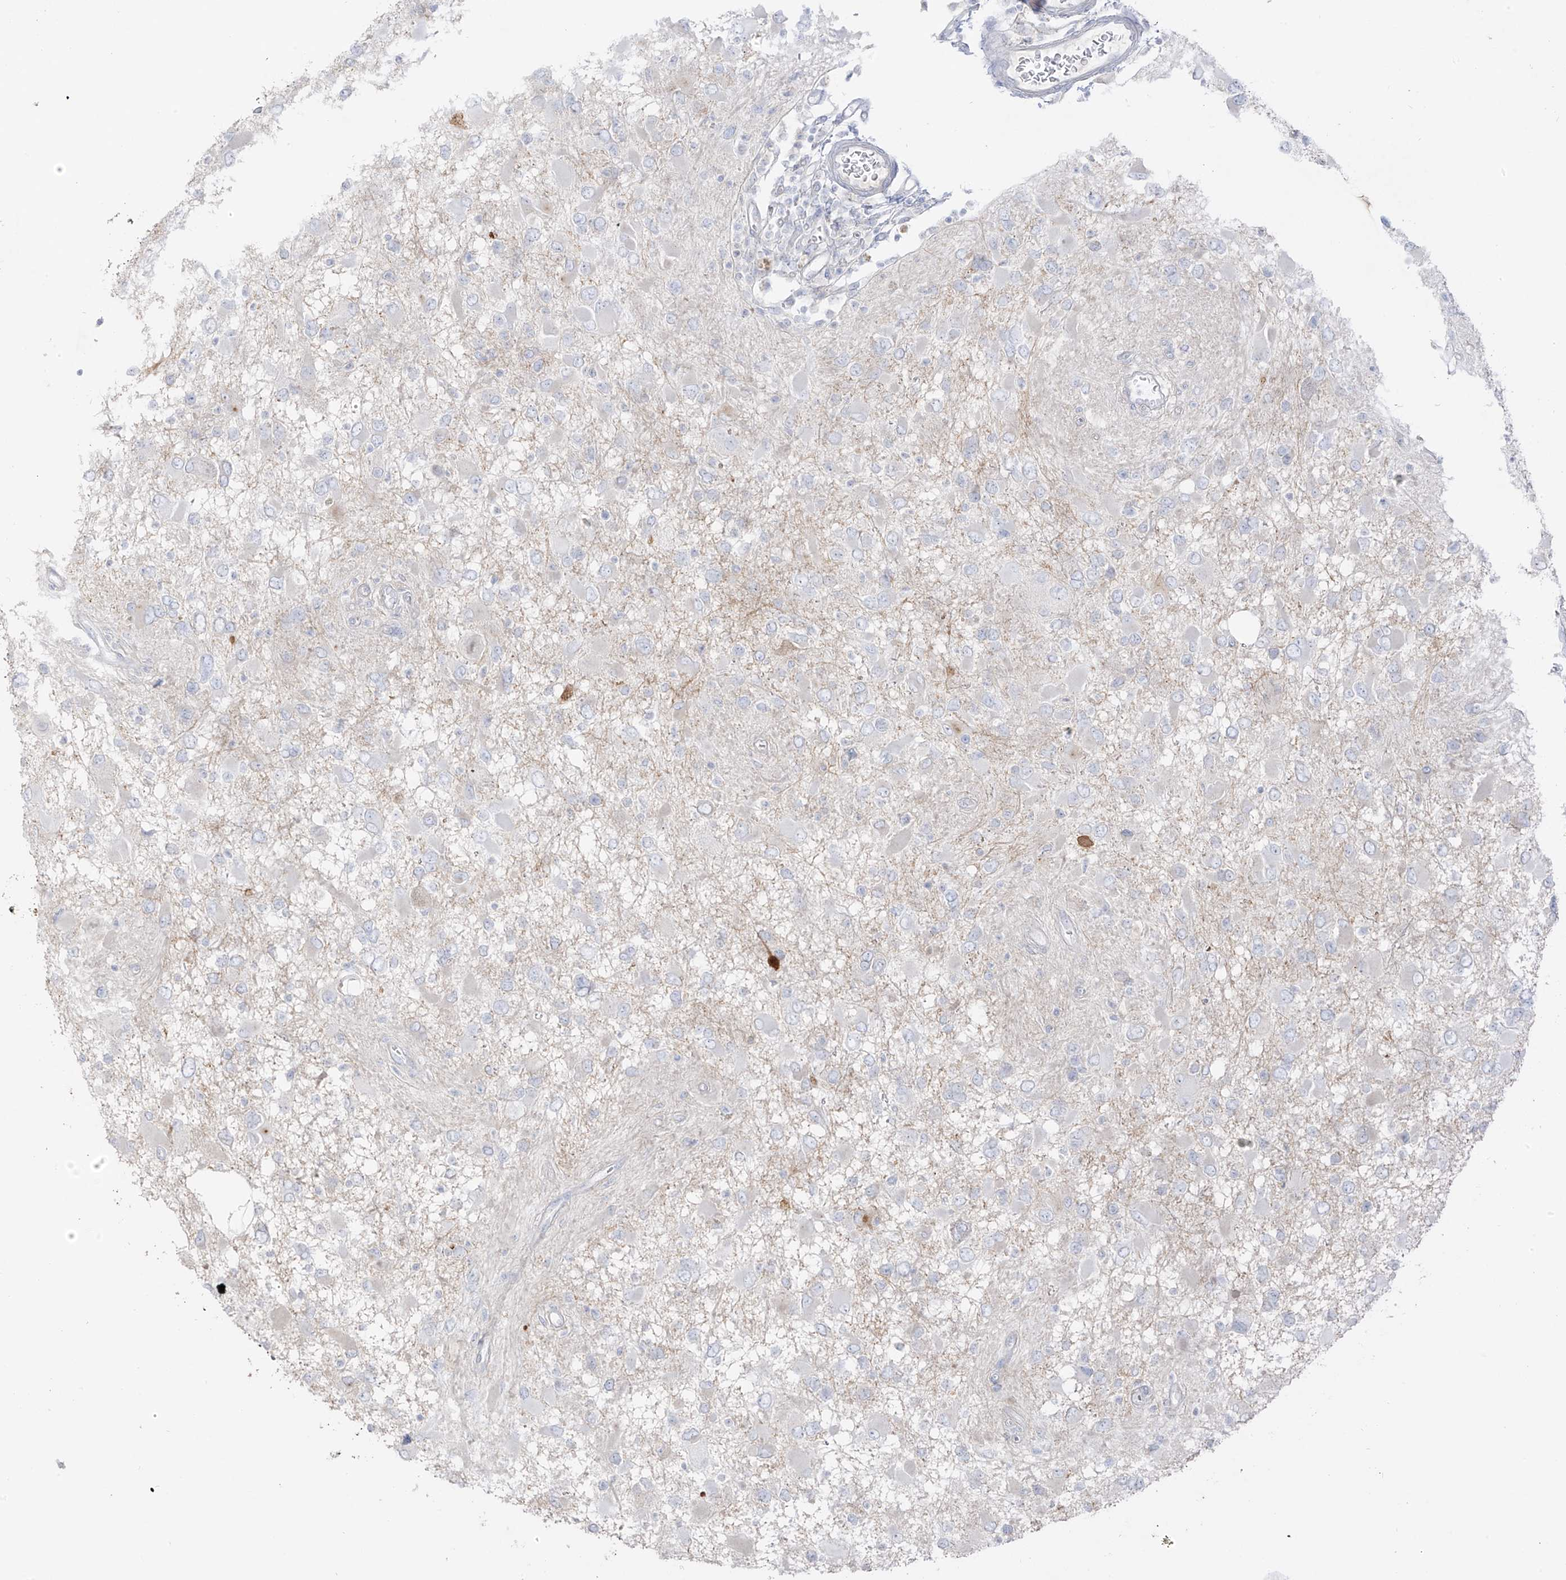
{"staining": {"intensity": "negative", "quantity": "none", "location": "none"}, "tissue": "glioma", "cell_type": "Tumor cells", "image_type": "cancer", "snomed": [{"axis": "morphology", "description": "Glioma, malignant, High grade"}, {"axis": "topography", "description": "Brain"}], "caption": "Malignant glioma (high-grade) was stained to show a protein in brown. There is no significant expression in tumor cells.", "gene": "C11orf87", "patient": {"sex": "male", "age": 53}}